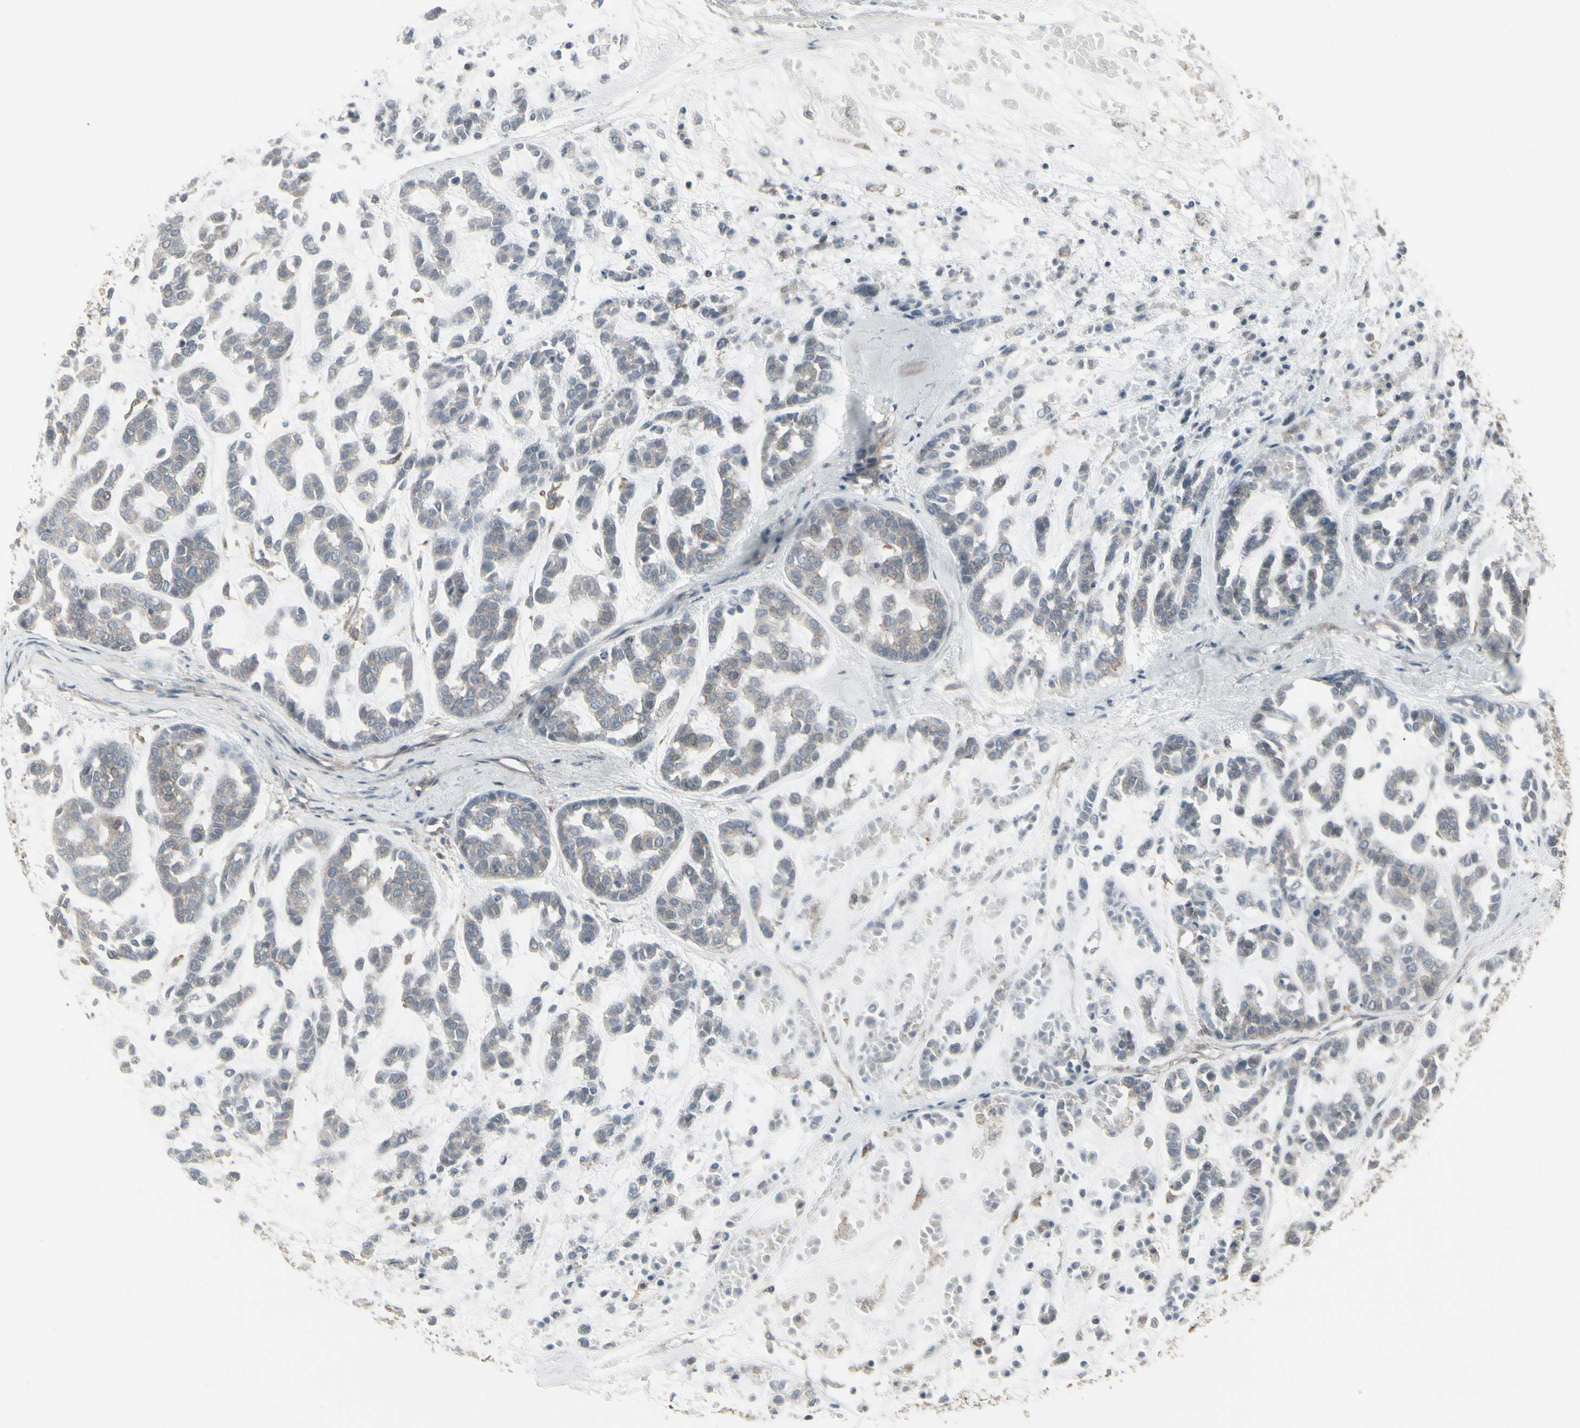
{"staining": {"intensity": "weak", "quantity": "25%-75%", "location": "cytoplasmic/membranous"}, "tissue": "head and neck cancer", "cell_type": "Tumor cells", "image_type": "cancer", "snomed": [{"axis": "morphology", "description": "Adenocarcinoma, NOS"}, {"axis": "morphology", "description": "Adenoma, NOS"}, {"axis": "topography", "description": "Head-Neck"}], "caption": "Head and neck cancer (adenocarcinoma) stained for a protein shows weak cytoplasmic/membranous positivity in tumor cells.", "gene": "EPS15", "patient": {"sex": "female", "age": 55}}